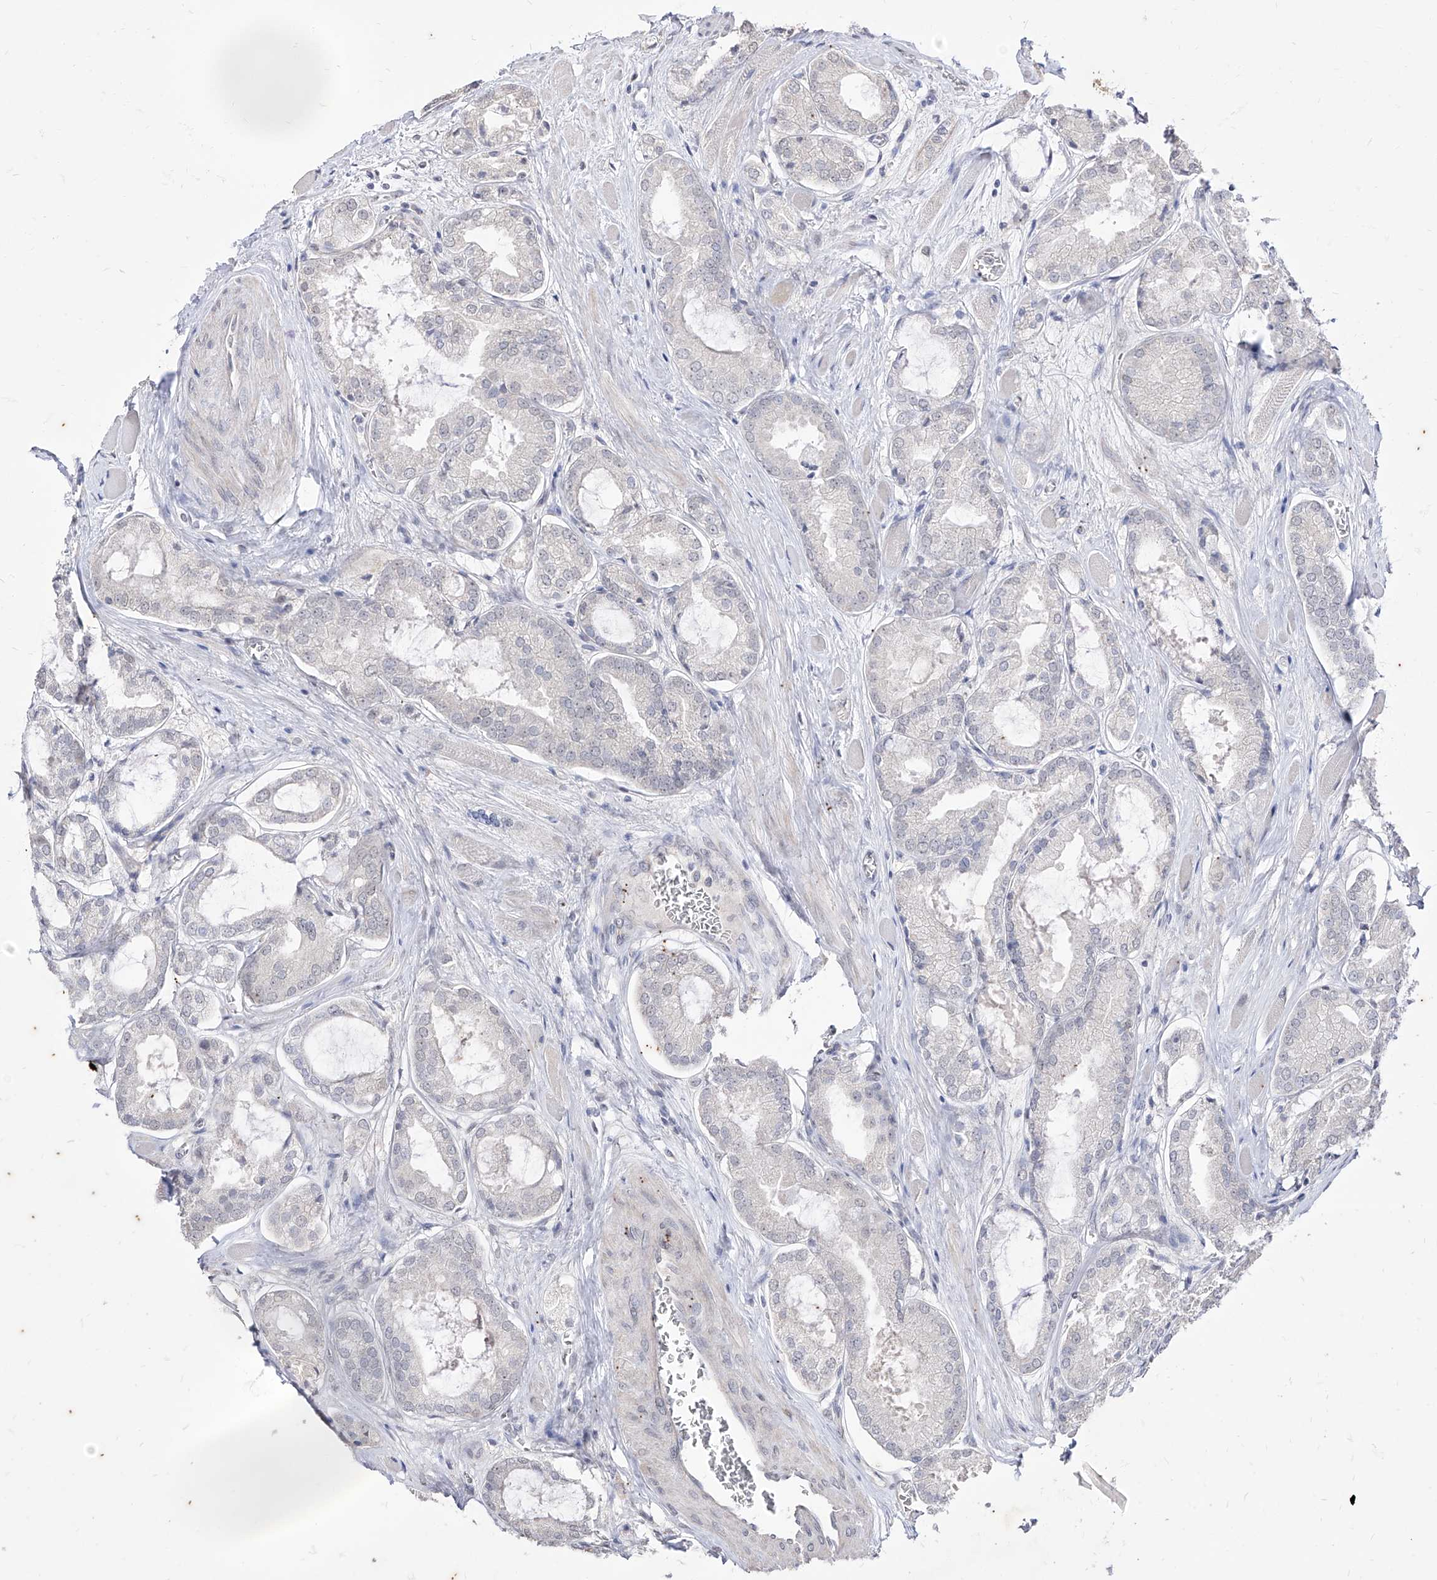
{"staining": {"intensity": "negative", "quantity": "none", "location": "none"}, "tissue": "prostate cancer", "cell_type": "Tumor cells", "image_type": "cancer", "snomed": [{"axis": "morphology", "description": "Adenocarcinoma, Low grade"}, {"axis": "topography", "description": "Prostate"}], "caption": "Immunohistochemistry photomicrograph of prostate cancer (low-grade adenocarcinoma) stained for a protein (brown), which shows no staining in tumor cells.", "gene": "PHF20L1", "patient": {"sex": "male", "age": 67}}